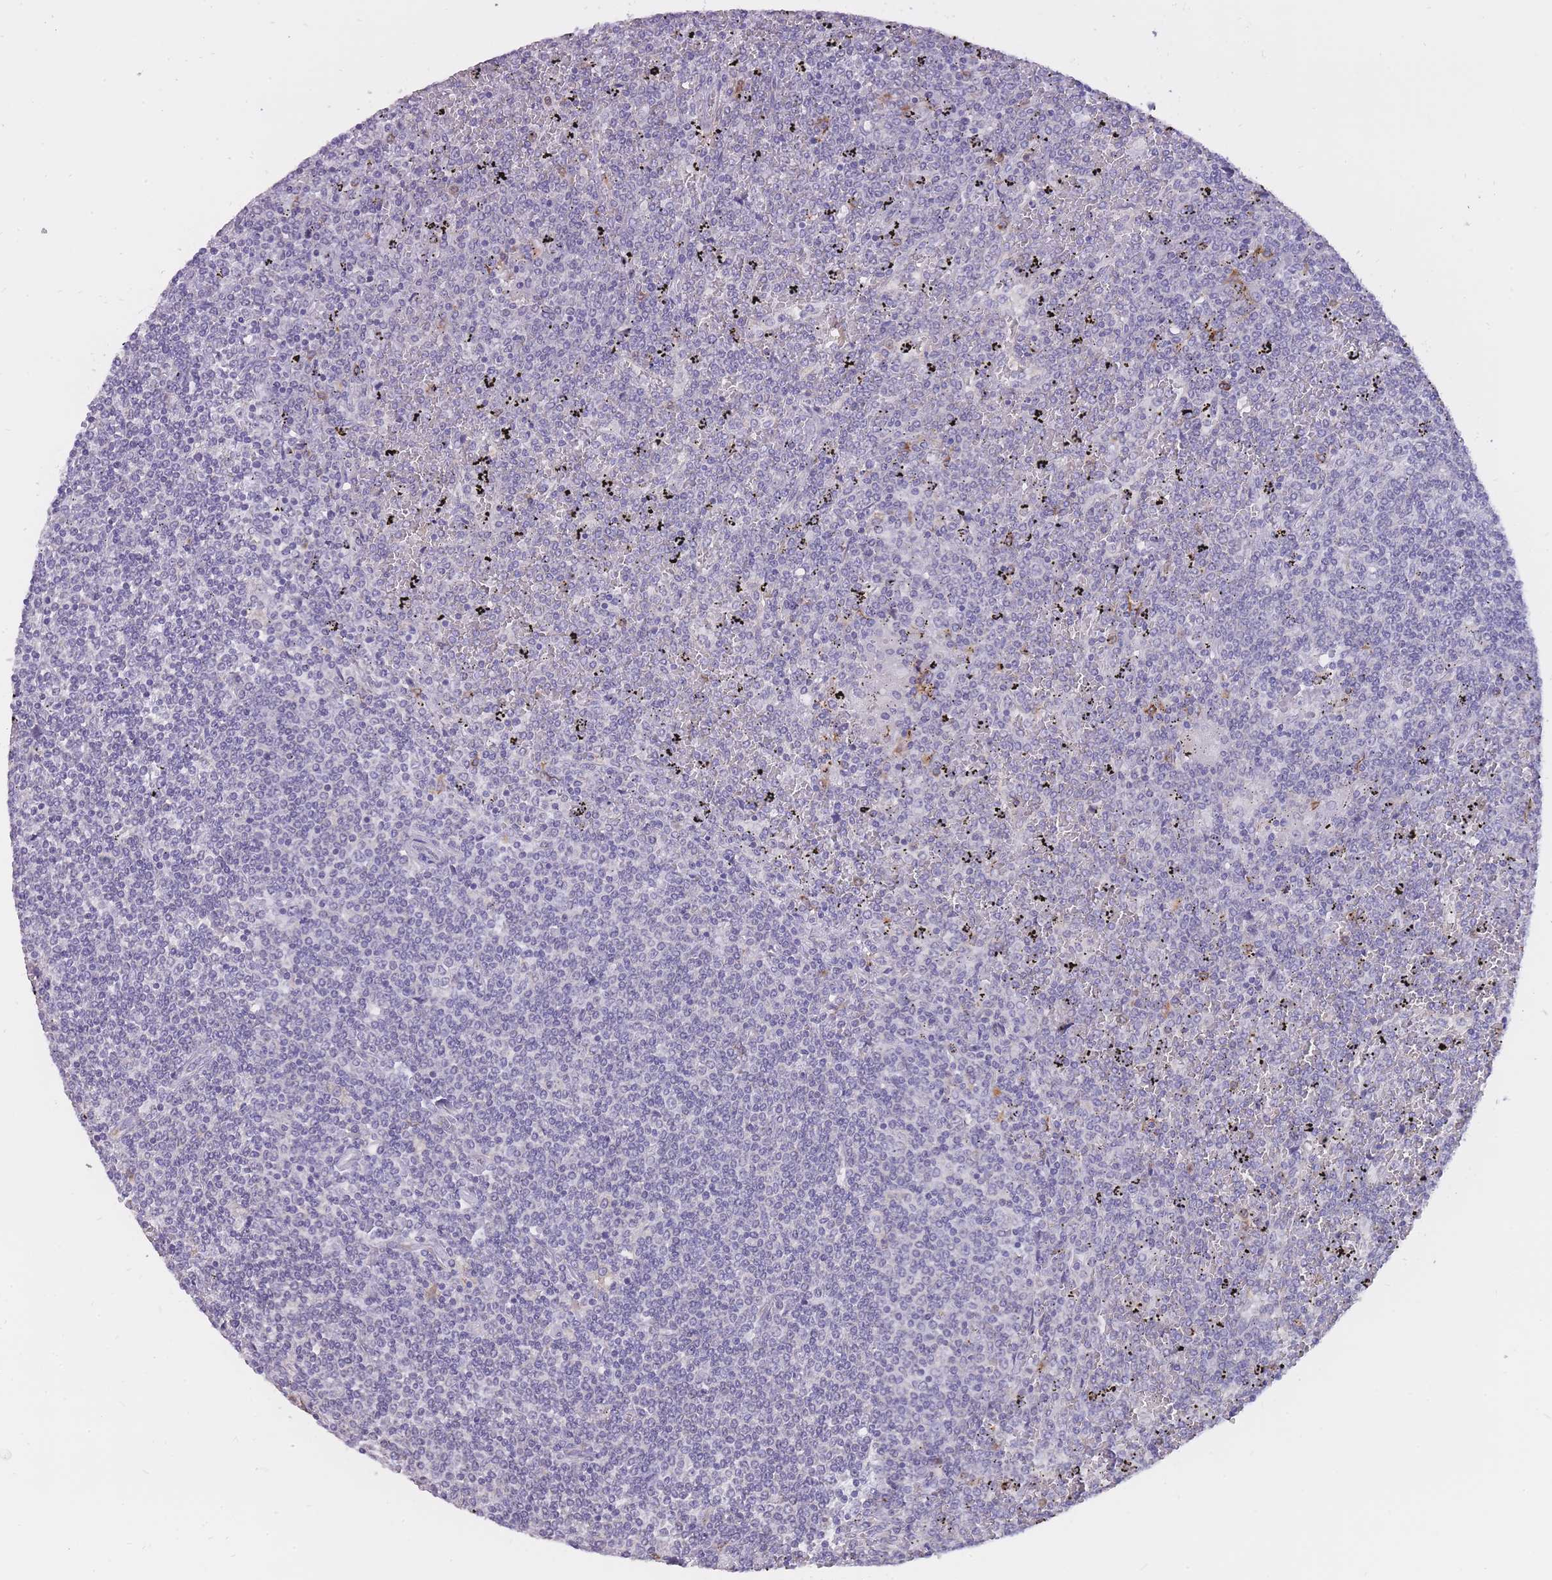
{"staining": {"intensity": "negative", "quantity": "none", "location": "none"}, "tissue": "lymphoma", "cell_type": "Tumor cells", "image_type": "cancer", "snomed": [{"axis": "morphology", "description": "Malignant lymphoma, non-Hodgkin's type, Low grade"}, {"axis": "topography", "description": "Spleen"}], "caption": "An IHC photomicrograph of low-grade malignant lymphoma, non-Hodgkin's type is shown. There is no staining in tumor cells of low-grade malignant lymphoma, non-Hodgkin's type. (DAB (3,3'-diaminobenzidine) immunohistochemistry, high magnification).", "gene": "ZNF662", "patient": {"sex": "female", "age": 19}}